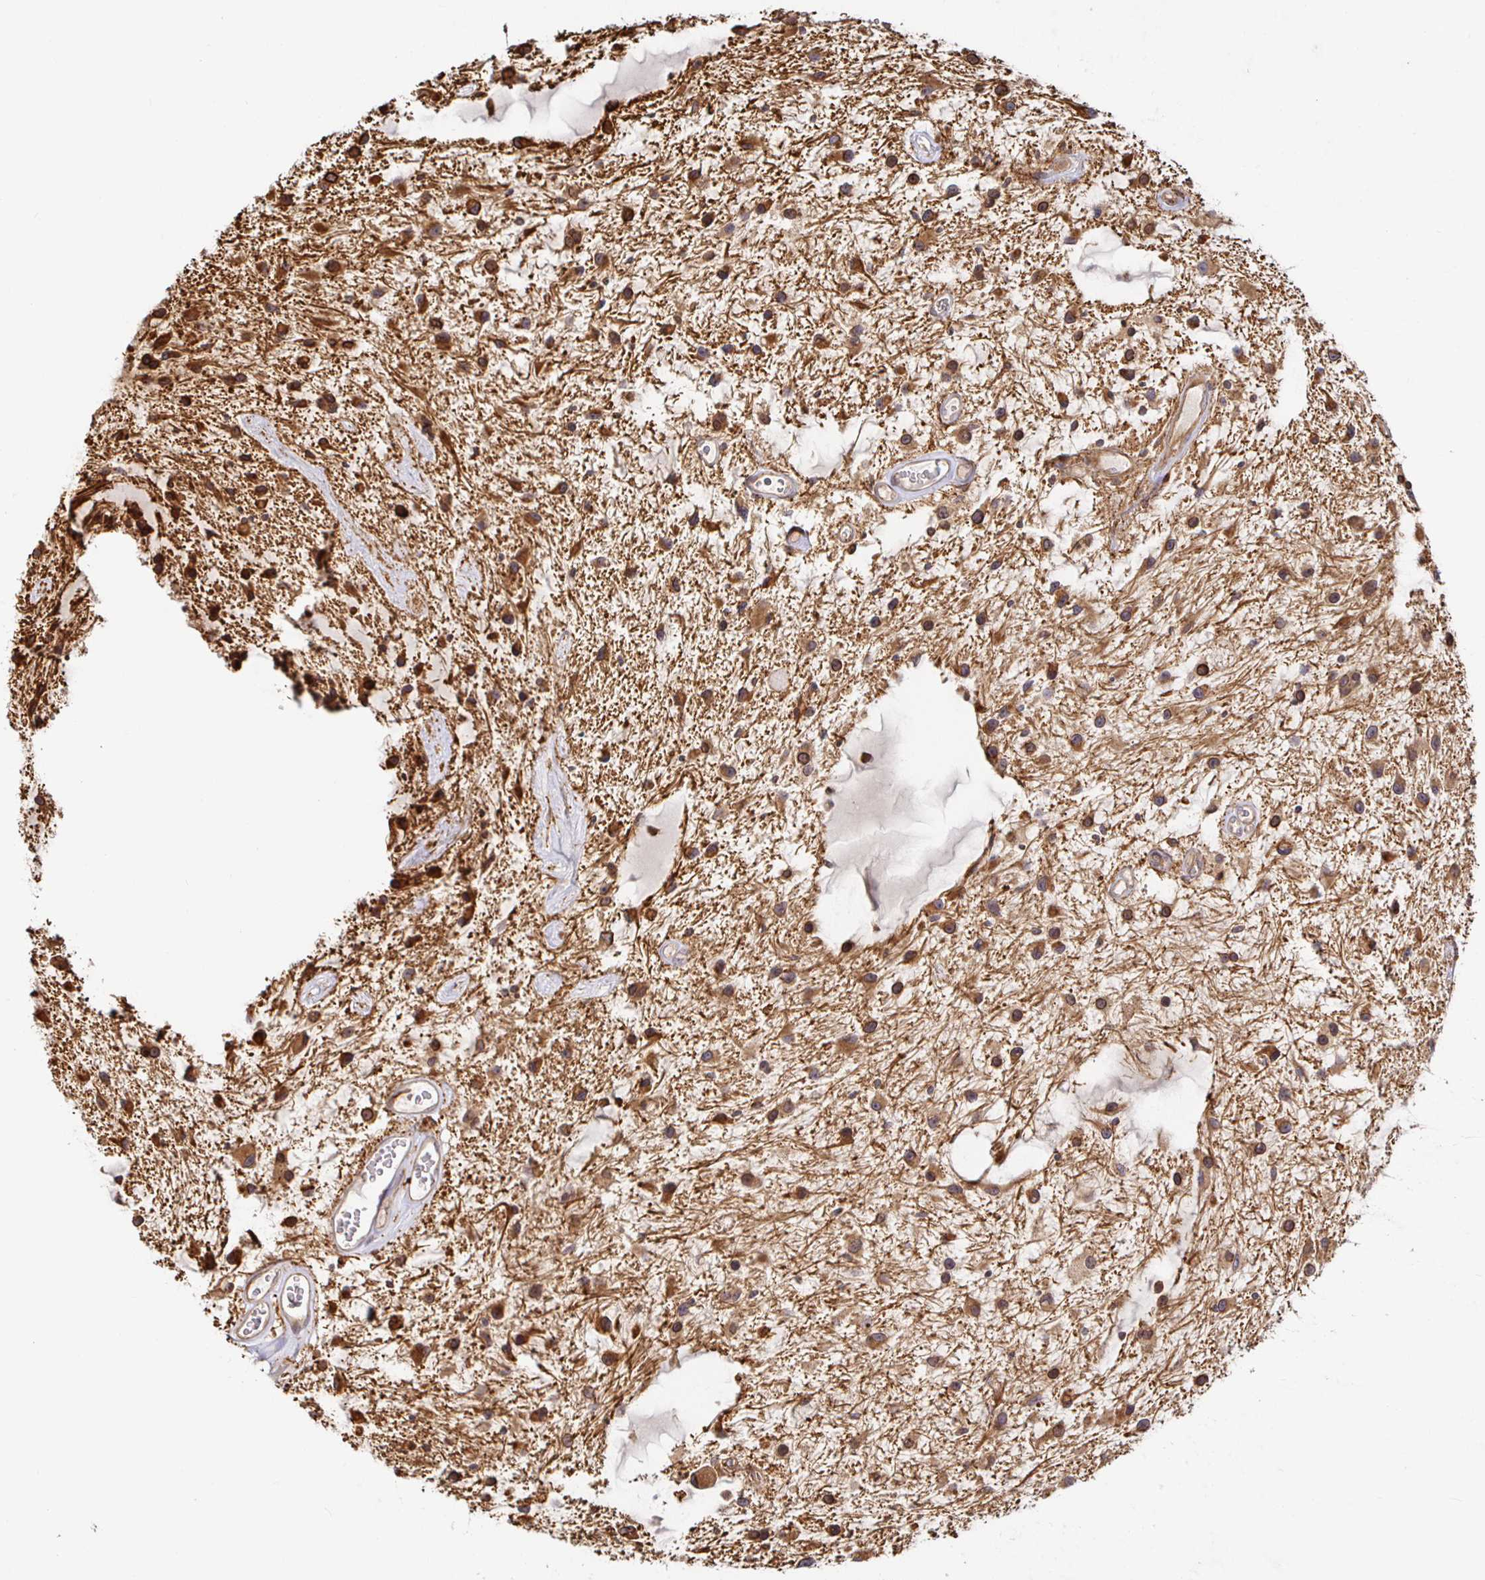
{"staining": {"intensity": "moderate", "quantity": ">75%", "location": "cytoplasmic/membranous"}, "tissue": "glioma", "cell_type": "Tumor cells", "image_type": "cancer", "snomed": [{"axis": "morphology", "description": "Glioma, malignant, Low grade"}, {"axis": "topography", "description": "Cerebellum"}], "caption": "Immunohistochemical staining of human glioma exhibits medium levels of moderate cytoplasmic/membranous protein positivity in about >75% of tumor cells.", "gene": "STRAP", "patient": {"sex": "female", "age": 14}}